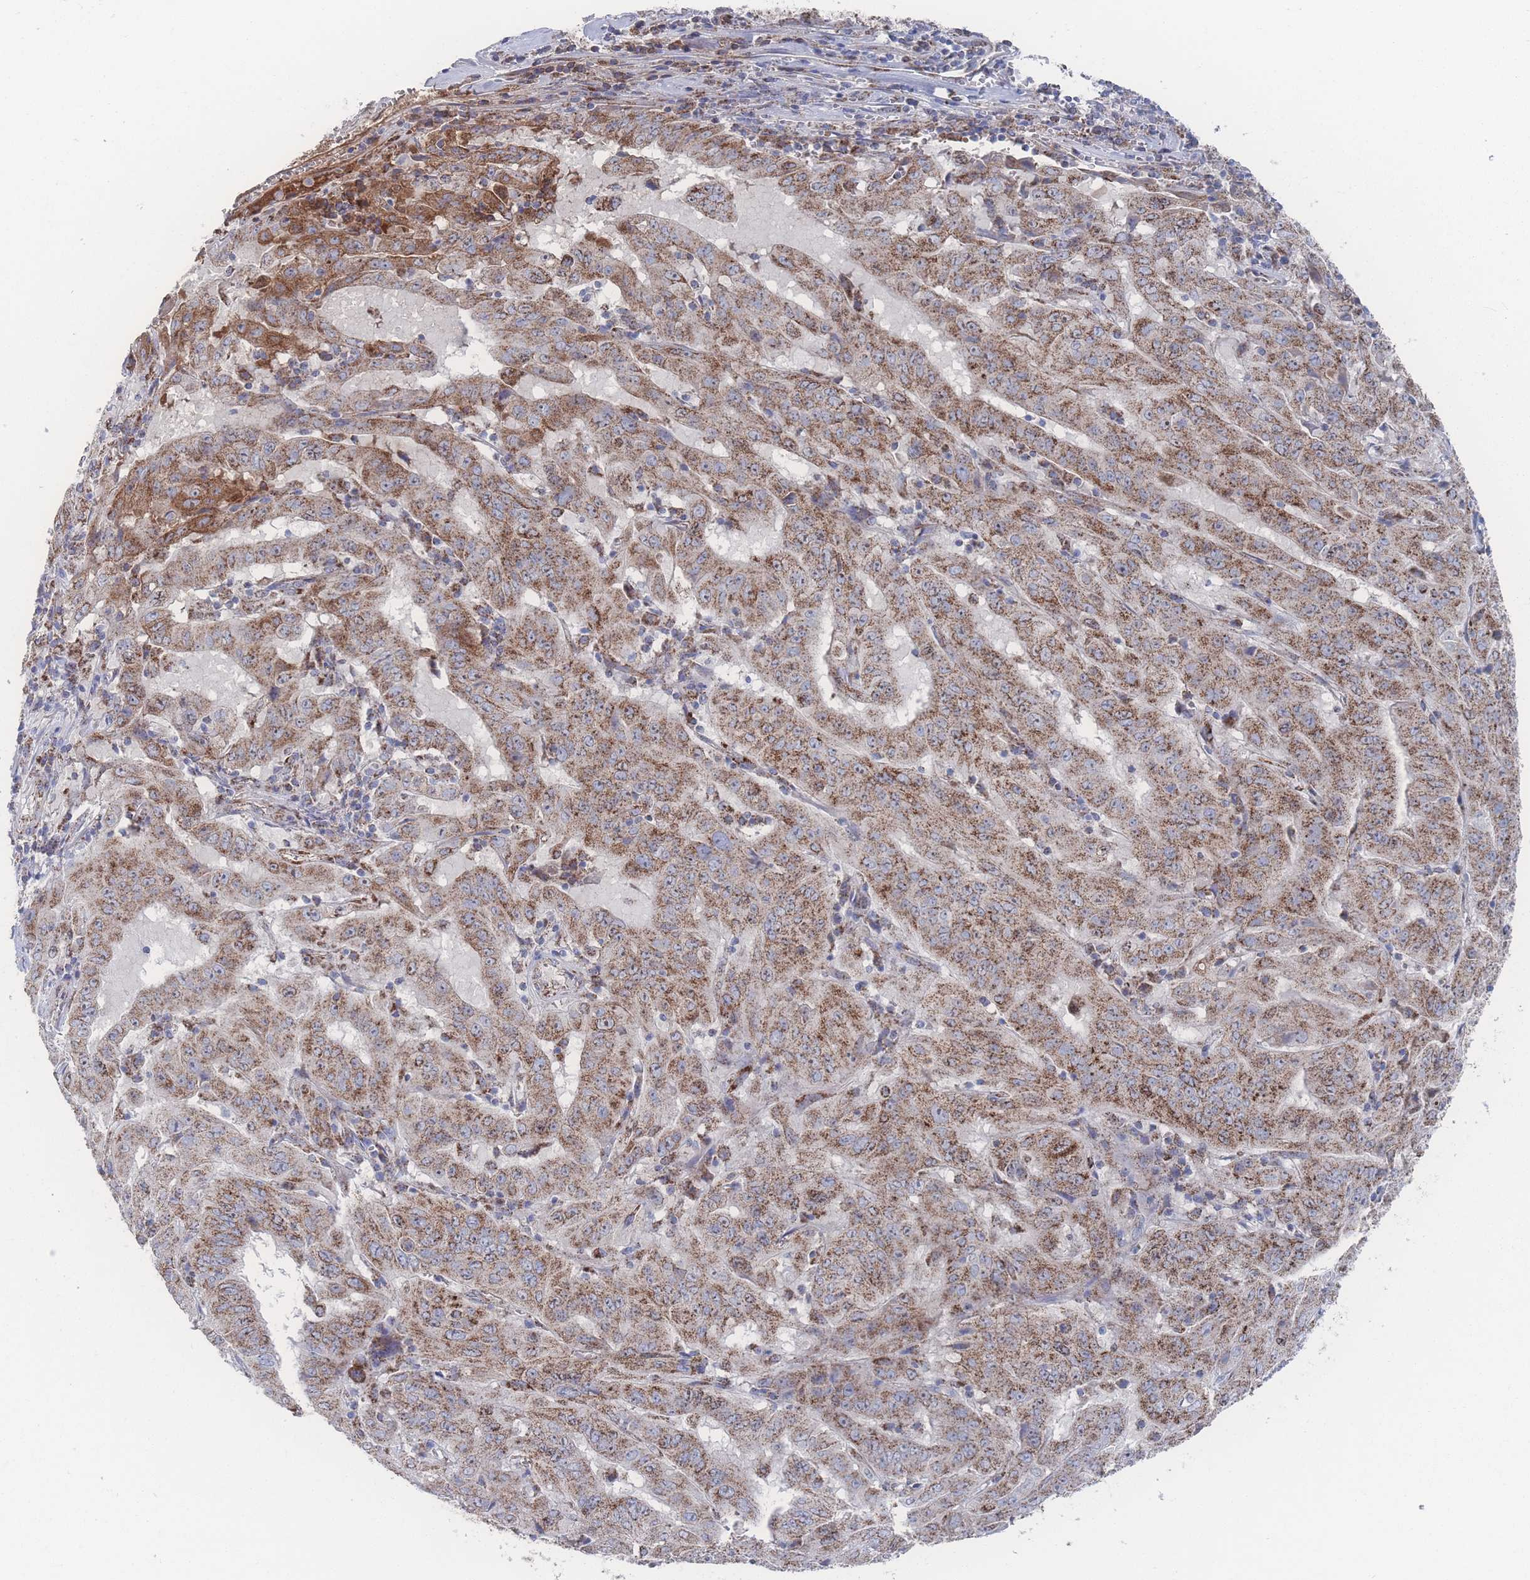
{"staining": {"intensity": "moderate", "quantity": ">75%", "location": "cytoplasmic/membranous"}, "tissue": "pancreatic cancer", "cell_type": "Tumor cells", "image_type": "cancer", "snomed": [{"axis": "morphology", "description": "Adenocarcinoma, NOS"}, {"axis": "topography", "description": "Pancreas"}], "caption": "Pancreatic cancer tissue displays moderate cytoplasmic/membranous positivity in about >75% of tumor cells, visualized by immunohistochemistry.", "gene": "PEX14", "patient": {"sex": "male", "age": 63}}